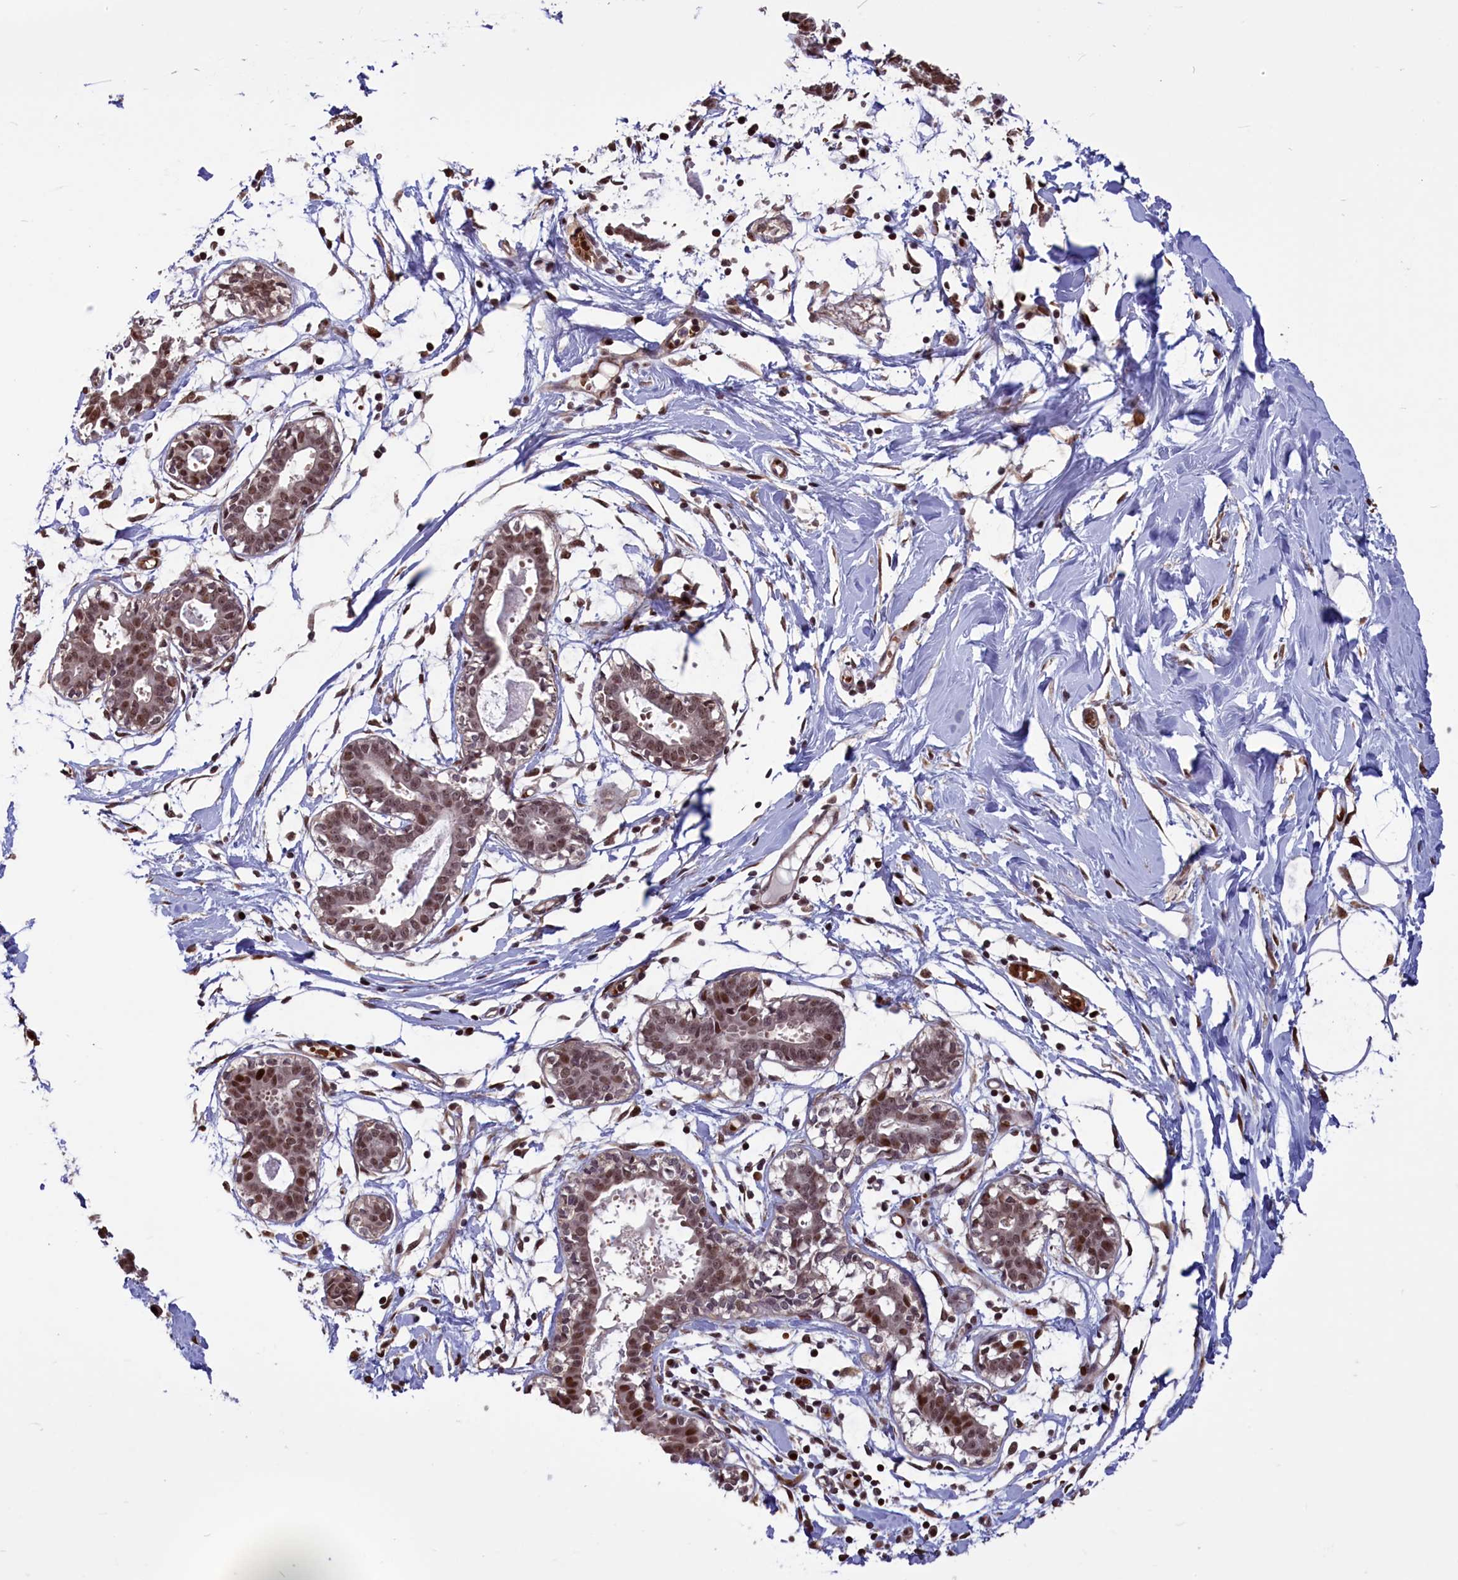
{"staining": {"intensity": "moderate", "quantity": ">75%", "location": "cytoplasmic/membranous,nuclear"}, "tissue": "breast", "cell_type": "Adipocytes", "image_type": "normal", "snomed": [{"axis": "morphology", "description": "Normal tissue, NOS"}, {"axis": "topography", "description": "Breast"}], "caption": "Adipocytes reveal moderate cytoplasmic/membranous,nuclear expression in about >75% of cells in unremarkable breast. The staining is performed using DAB brown chromogen to label protein expression. The nuclei are counter-stained blue using hematoxylin.", "gene": "SHFL", "patient": {"sex": "female", "age": 27}}